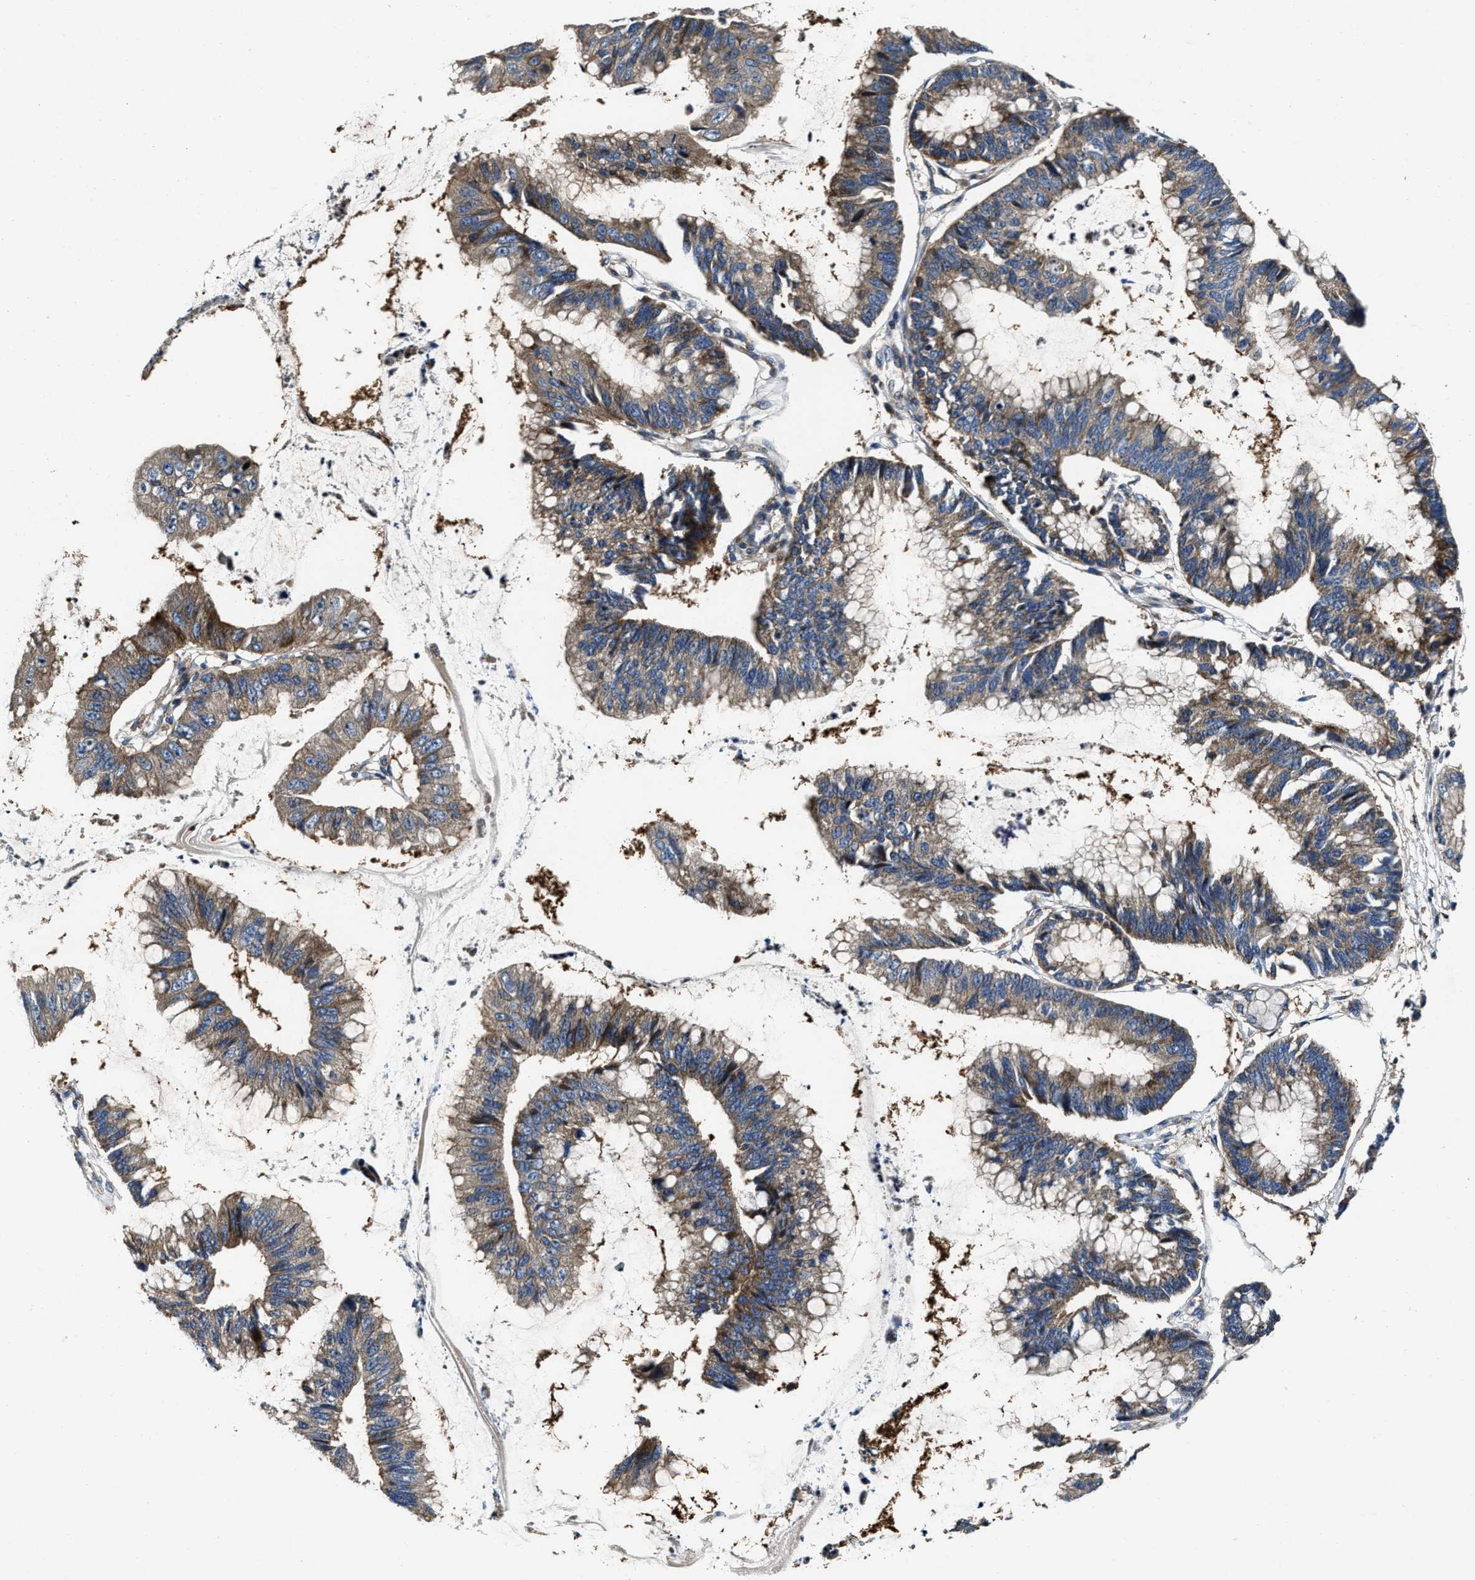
{"staining": {"intensity": "moderate", "quantity": ">75%", "location": "cytoplasmic/membranous"}, "tissue": "stomach cancer", "cell_type": "Tumor cells", "image_type": "cancer", "snomed": [{"axis": "morphology", "description": "Adenocarcinoma, NOS"}, {"axis": "topography", "description": "Stomach"}], "caption": "Immunohistochemistry (IHC) staining of stomach adenocarcinoma, which shows medium levels of moderate cytoplasmic/membranous staining in about >75% of tumor cells indicating moderate cytoplasmic/membranous protein positivity. The staining was performed using DAB (brown) for protein detection and nuclei were counterstained in hematoxylin (blue).", "gene": "PTAR1", "patient": {"sex": "male", "age": 59}}